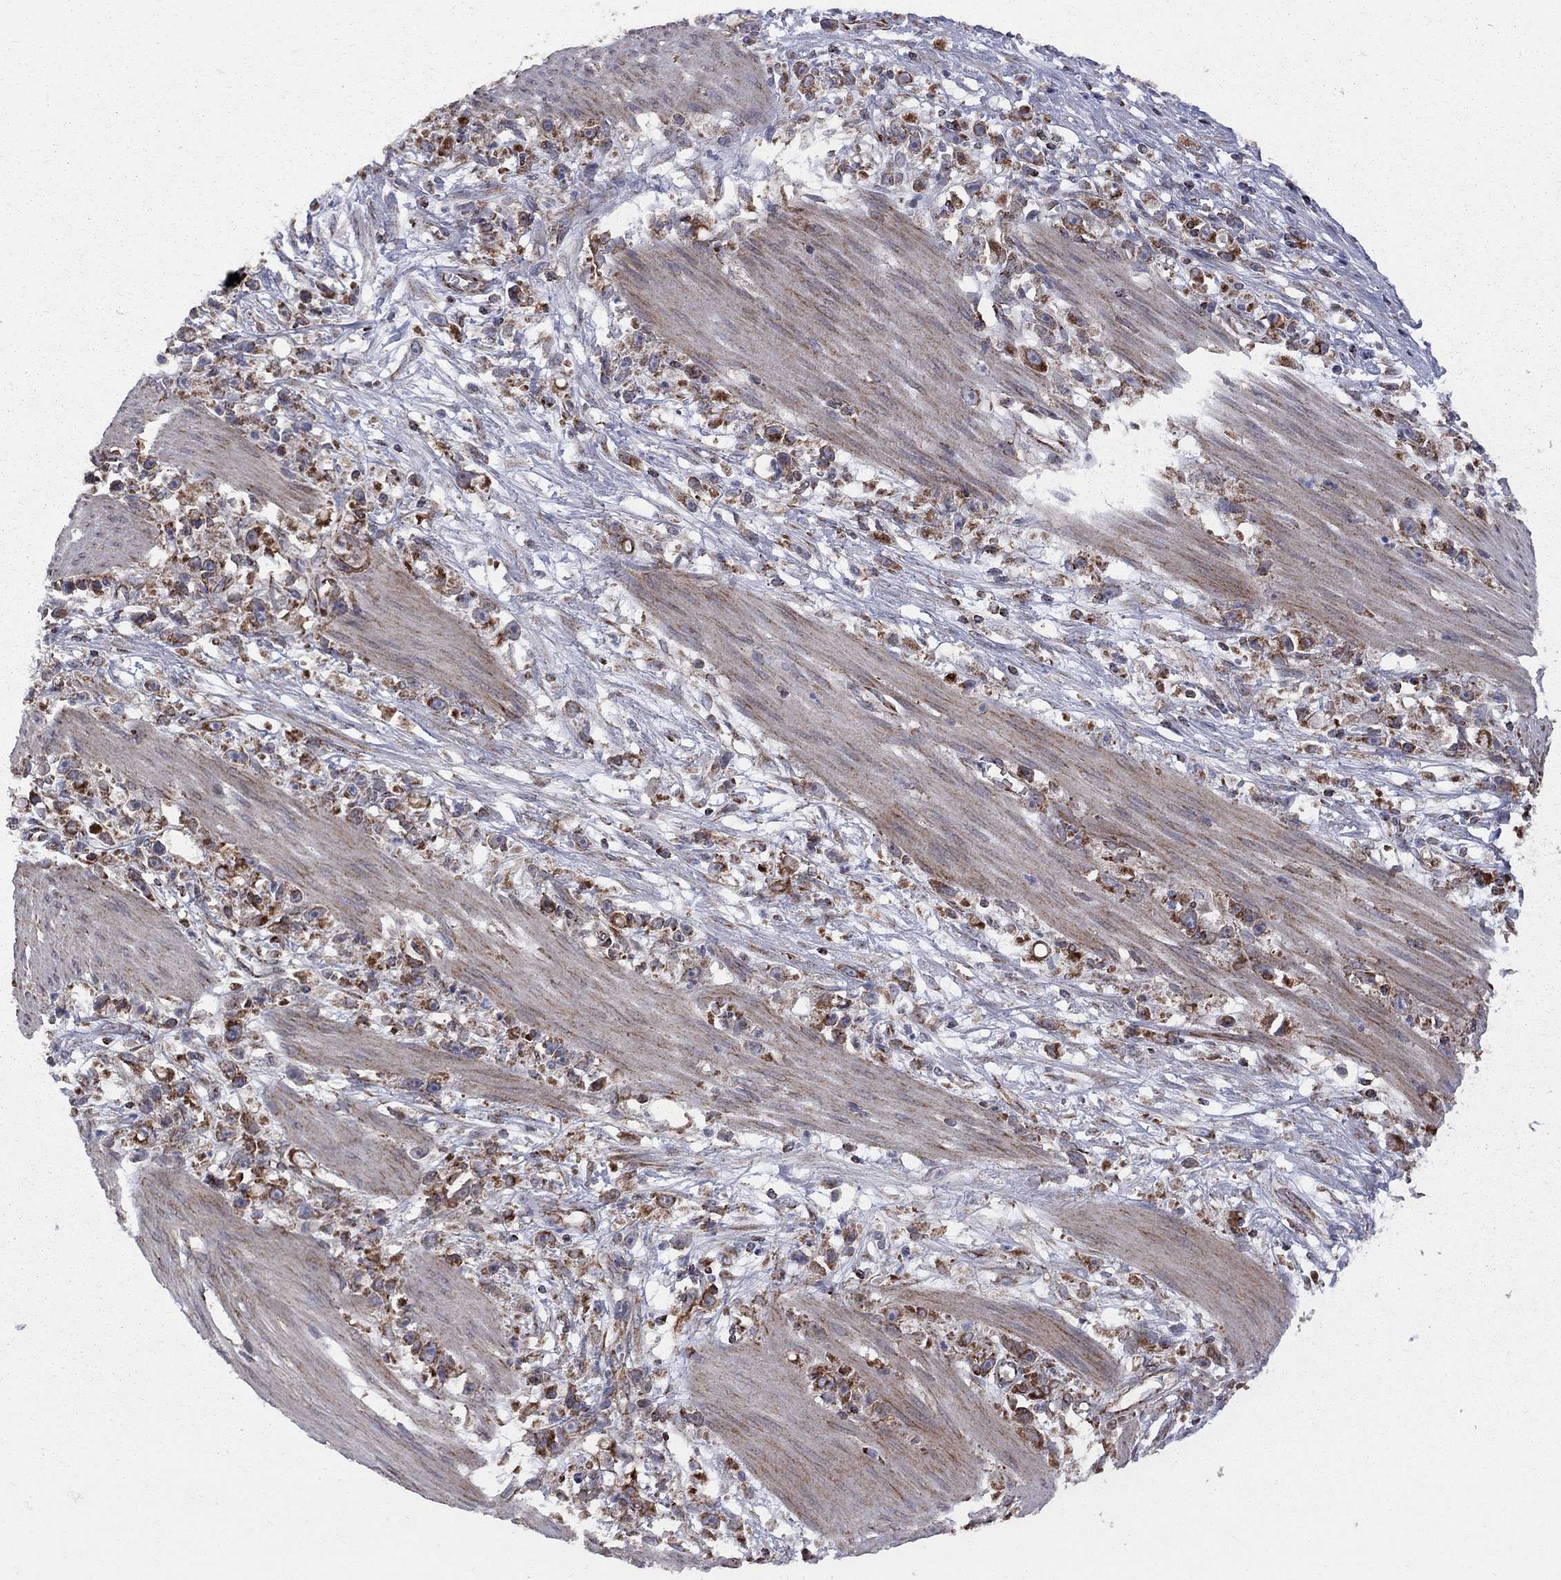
{"staining": {"intensity": "strong", "quantity": ">75%", "location": "cytoplasmic/membranous"}, "tissue": "stomach cancer", "cell_type": "Tumor cells", "image_type": "cancer", "snomed": [{"axis": "morphology", "description": "Adenocarcinoma, NOS"}, {"axis": "topography", "description": "Stomach"}], "caption": "High-power microscopy captured an IHC histopathology image of stomach cancer (adenocarcinoma), revealing strong cytoplasmic/membranous expression in approximately >75% of tumor cells. The staining is performed using DAB (3,3'-diaminobenzidine) brown chromogen to label protein expression. The nuclei are counter-stained blue using hematoxylin.", "gene": "CLPTM1", "patient": {"sex": "female", "age": 59}}